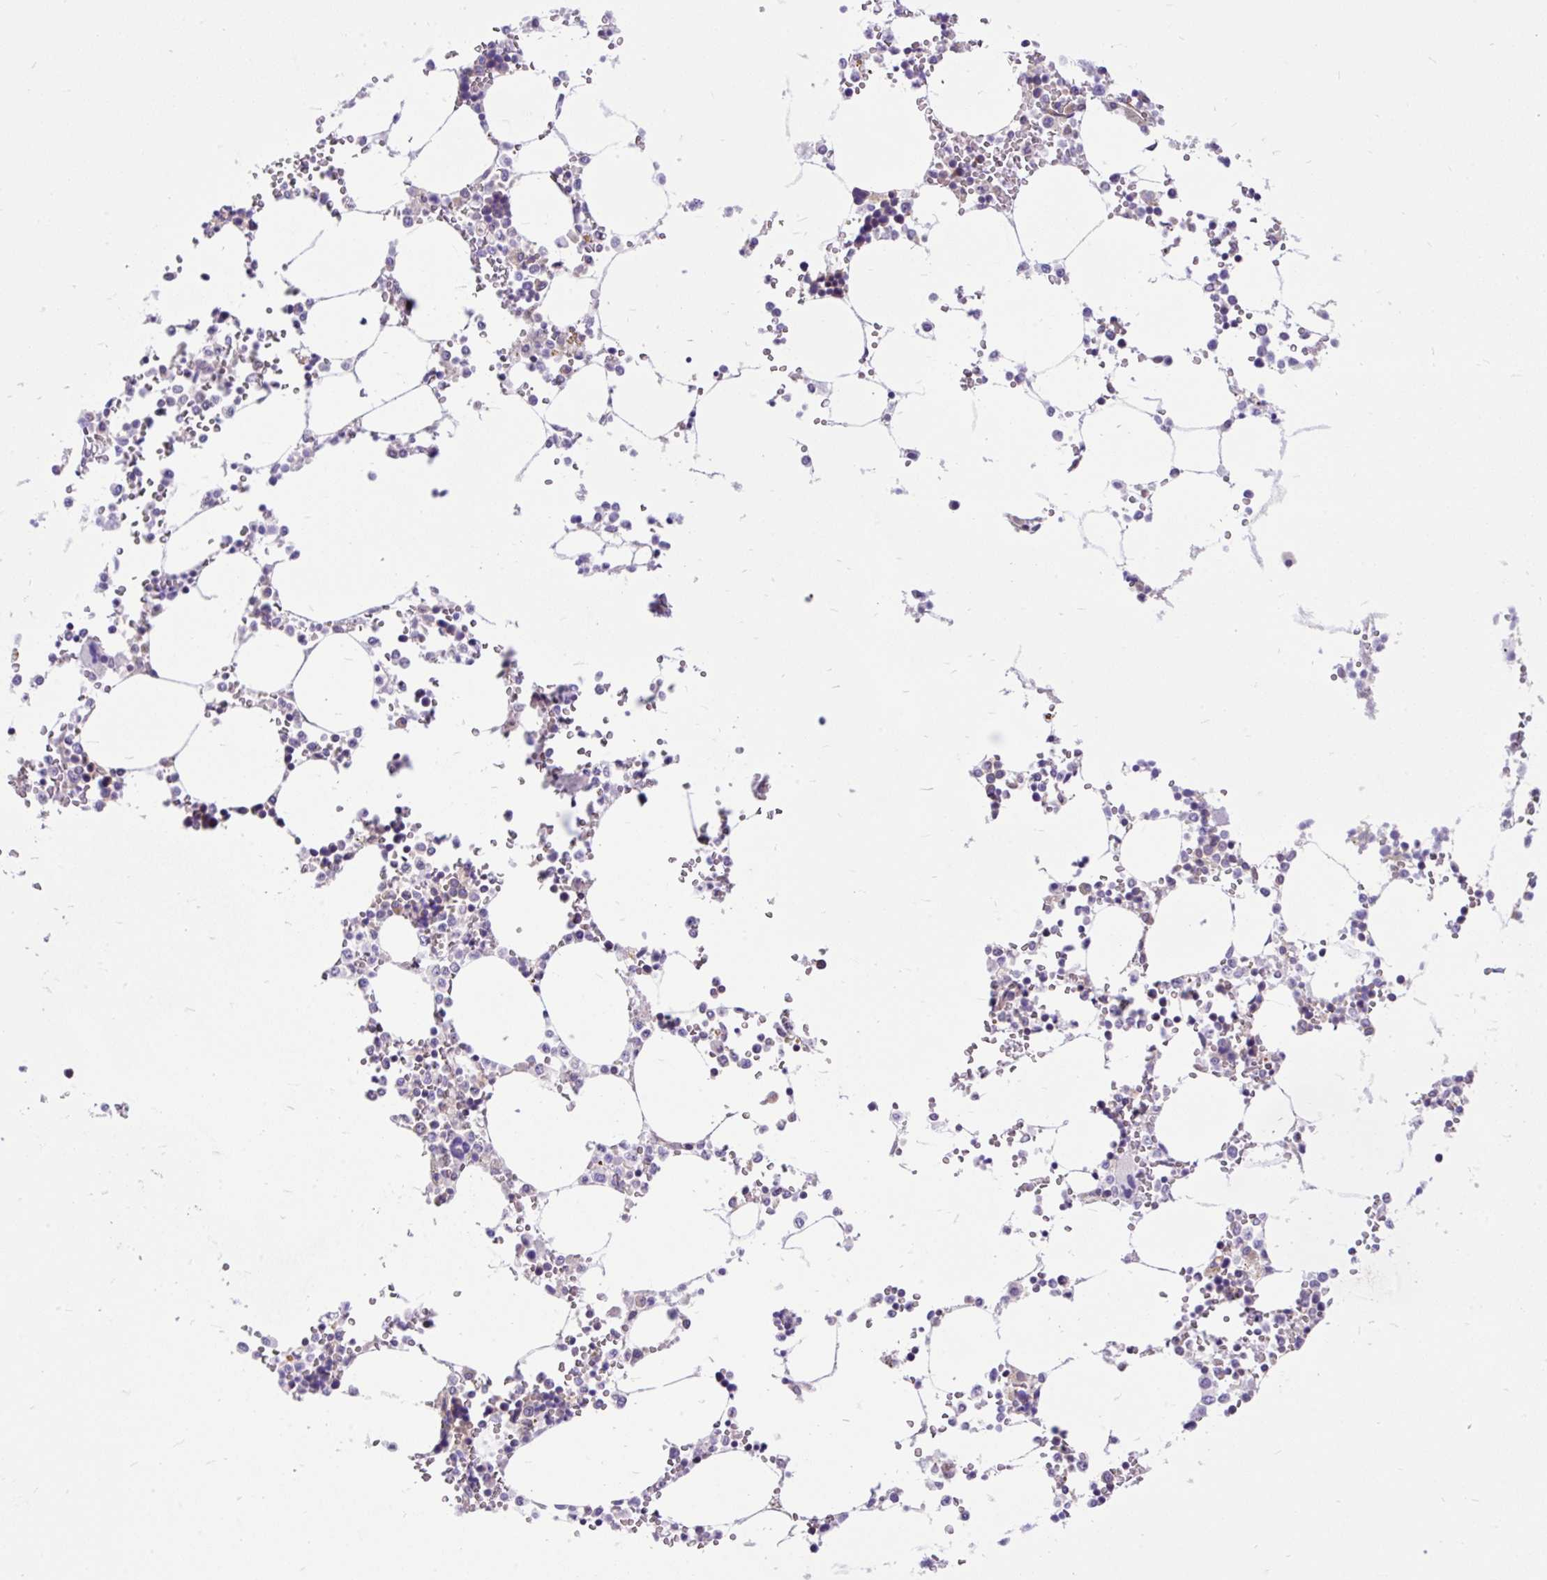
{"staining": {"intensity": "negative", "quantity": "none", "location": "none"}, "tissue": "bone marrow", "cell_type": "Hematopoietic cells", "image_type": "normal", "snomed": [{"axis": "morphology", "description": "Normal tissue, NOS"}, {"axis": "topography", "description": "Bone marrow"}], "caption": "The photomicrograph displays no staining of hematopoietic cells in unremarkable bone marrow. (Brightfield microscopy of DAB immunohistochemistry at high magnification).", "gene": "TRIM17", "patient": {"sex": "male", "age": 64}}